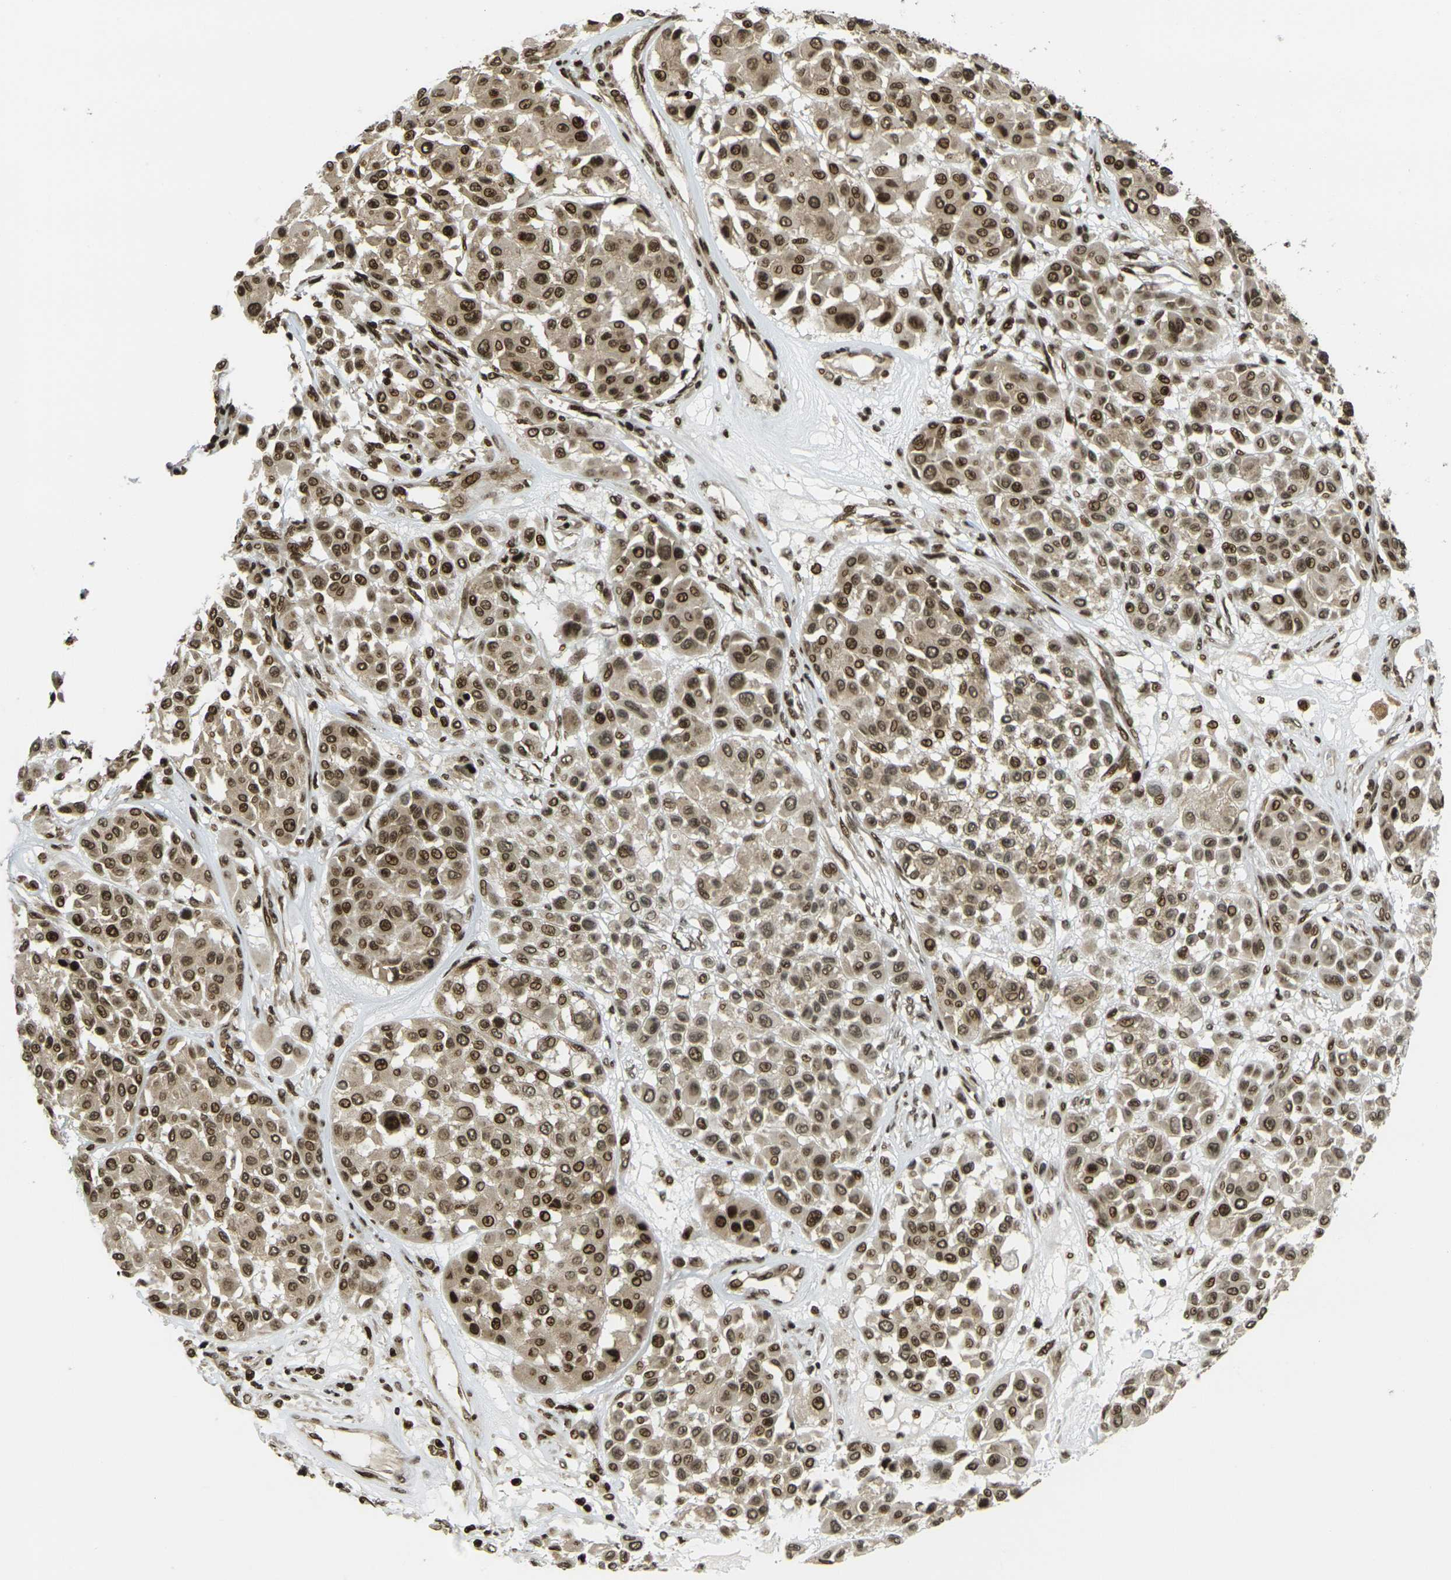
{"staining": {"intensity": "moderate", "quantity": ">75%", "location": "cytoplasmic/membranous,nuclear"}, "tissue": "melanoma", "cell_type": "Tumor cells", "image_type": "cancer", "snomed": [{"axis": "morphology", "description": "Malignant melanoma, Metastatic site"}, {"axis": "topography", "description": "Soft tissue"}], "caption": "Human malignant melanoma (metastatic site) stained with a protein marker shows moderate staining in tumor cells.", "gene": "RUVBL2", "patient": {"sex": "male", "age": 41}}